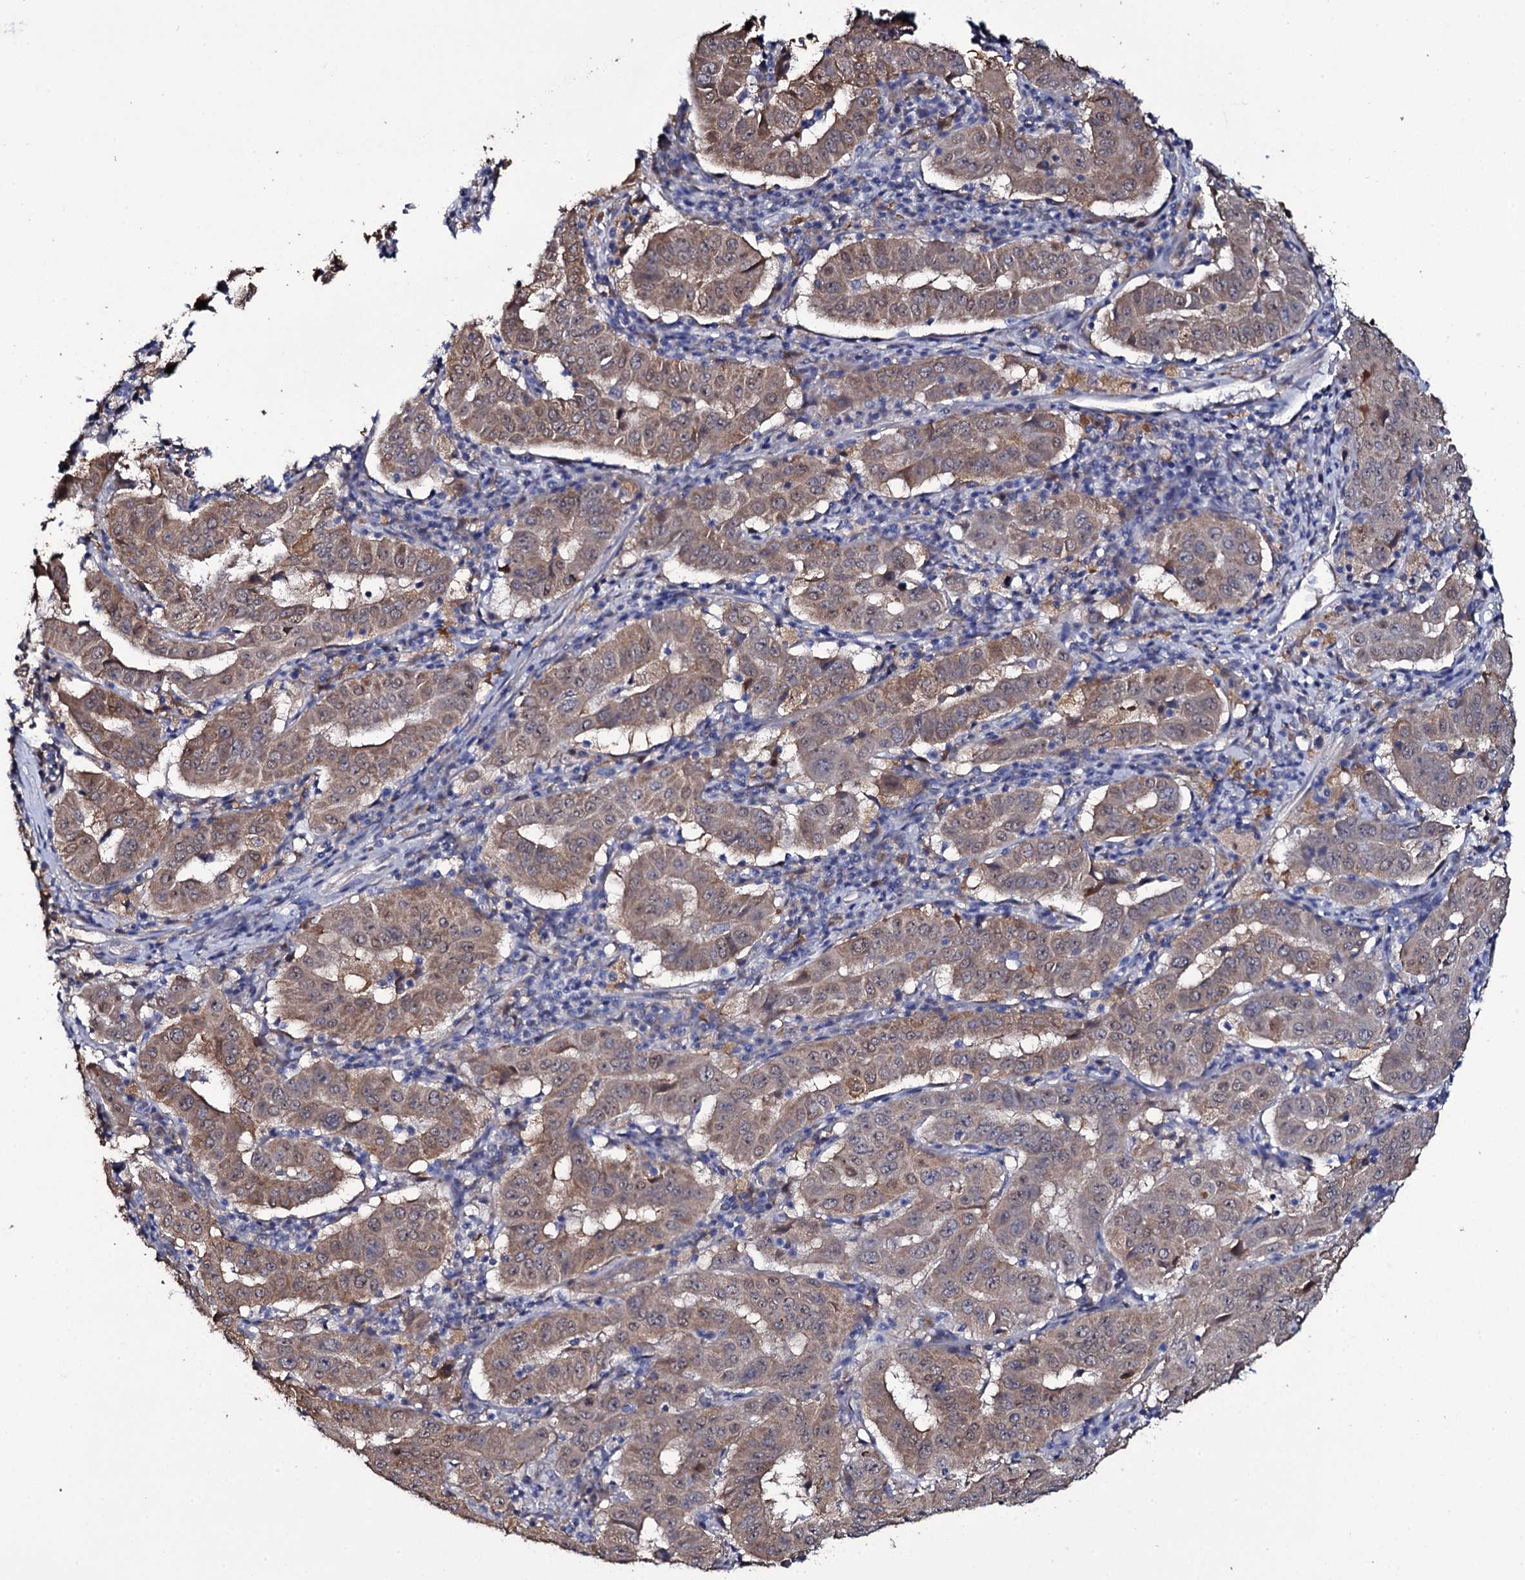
{"staining": {"intensity": "moderate", "quantity": ">75%", "location": "cytoplasmic/membranous"}, "tissue": "pancreatic cancer", "cell_type": "Tumor cells", "image_type": "cancer", "snomed": [{"axis": "morphology", "description": "Adenocarcinoma, NOS"}, {"axis": "topography", "description": "Pancreas"}], "caption": "IHC histopathology image of neoplastic tissue: pancreatic adenocarcinoma stained using immunohistochemistry (IHC) shows medium levels of moderate protein expression localized specifically in the cytoplasmic/membranous of tumor cells, appearing as a cytoplasmic/membranous brown color.", "gene": "CRYL1", "patient": {"sex": "male", "age": 63}}